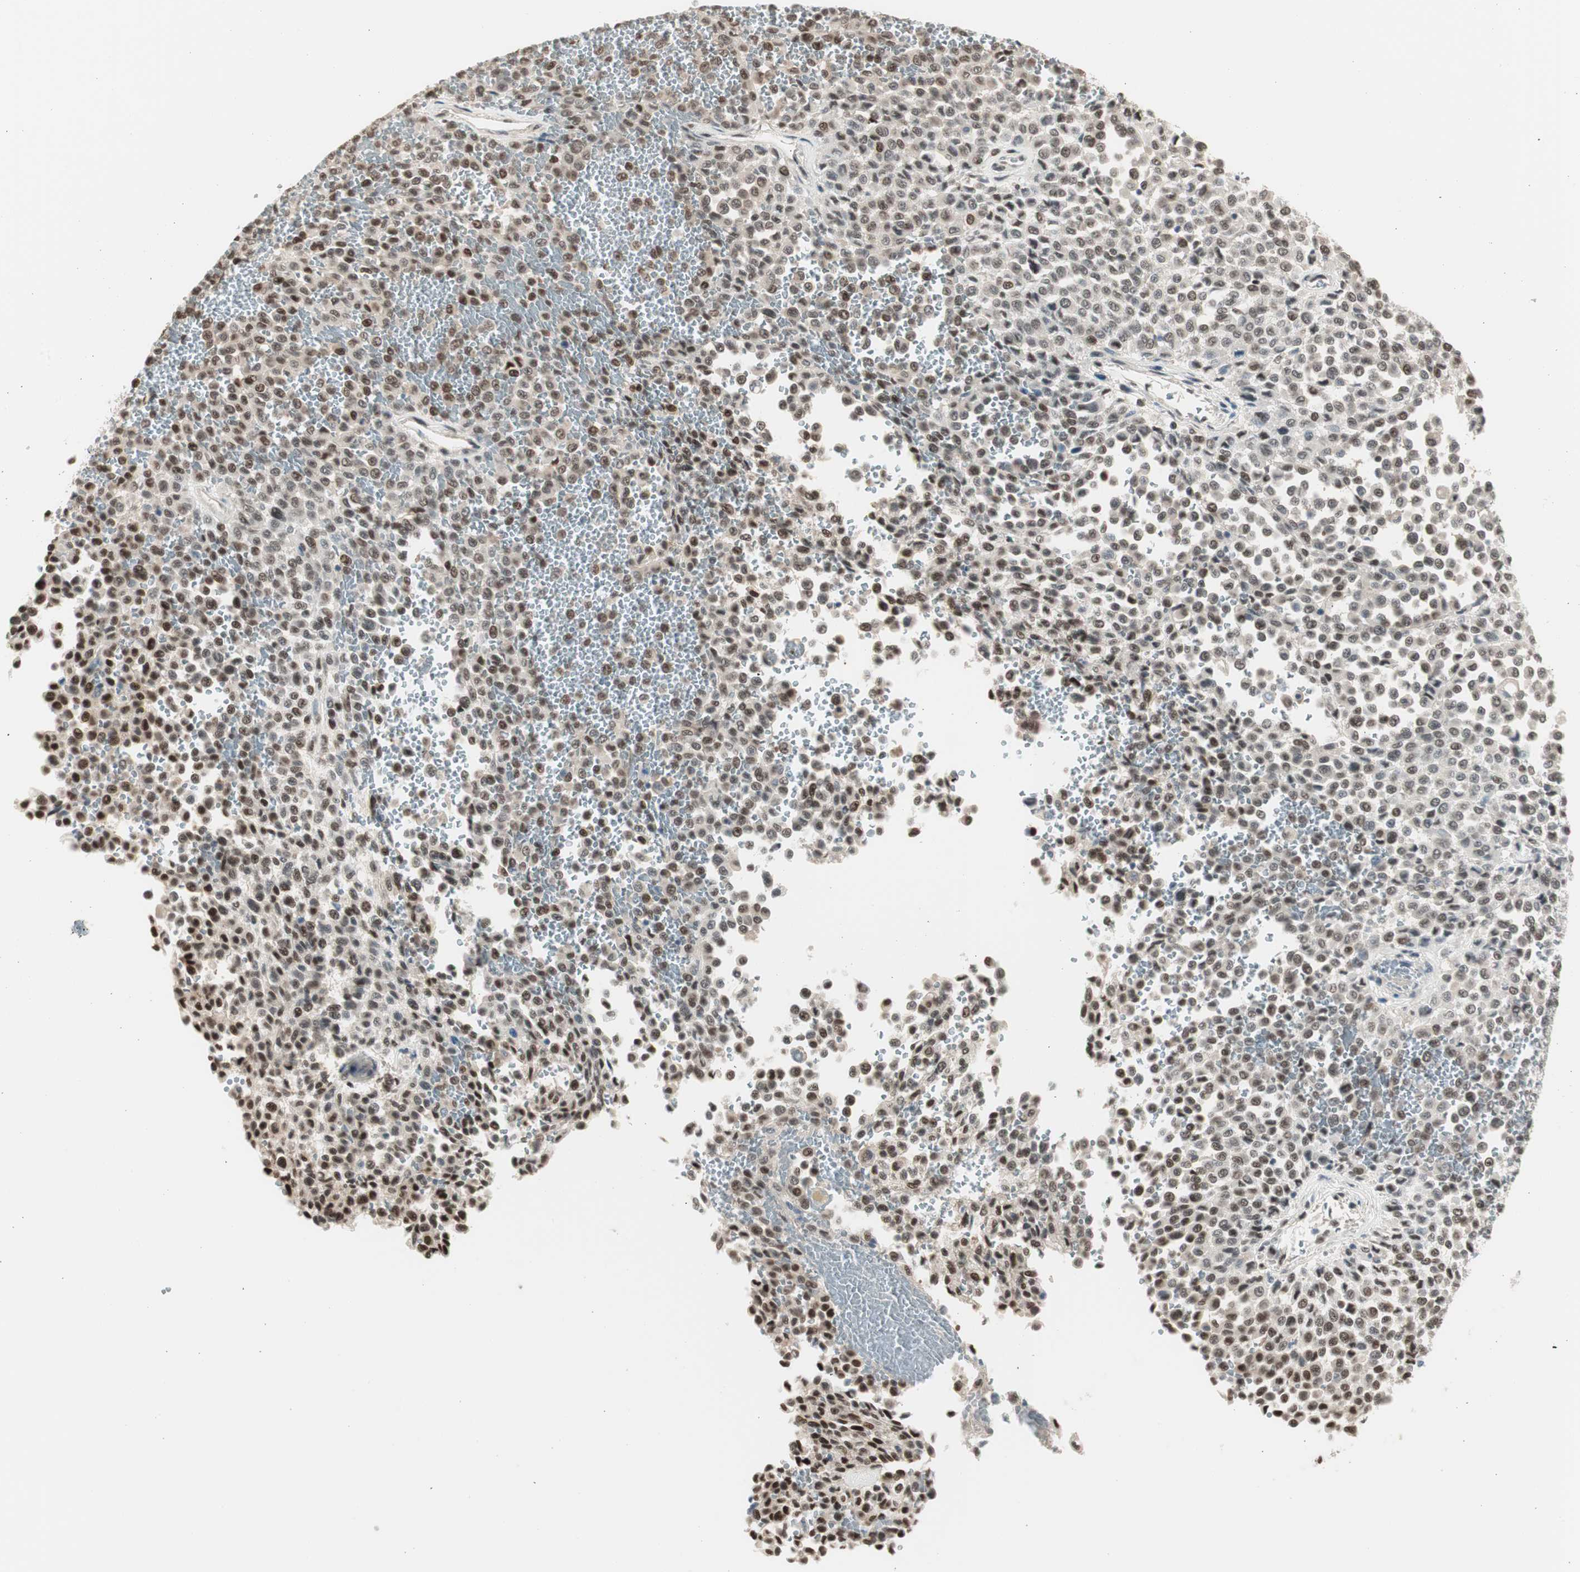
{"staining": {"intensity": "strong", "quantity": ">75%", "location": "nuclear"}, "tissue": "melanoma", "cell_type": "Tumor cells", "image_type": "cancer", "snomed": [{"axis": "morphology", "description": "Malignant melanoma, Metastatic site"}, {"axis": "topography", "description": "Pancreas"}], "caption": "This is a histology image of immunohistochemistry (IHC) staining of melanoma, which shows strong expression in the nuclear of tumor cells.", "gene": "LONP2", "patient": {"sex": "female", "age": 30}}